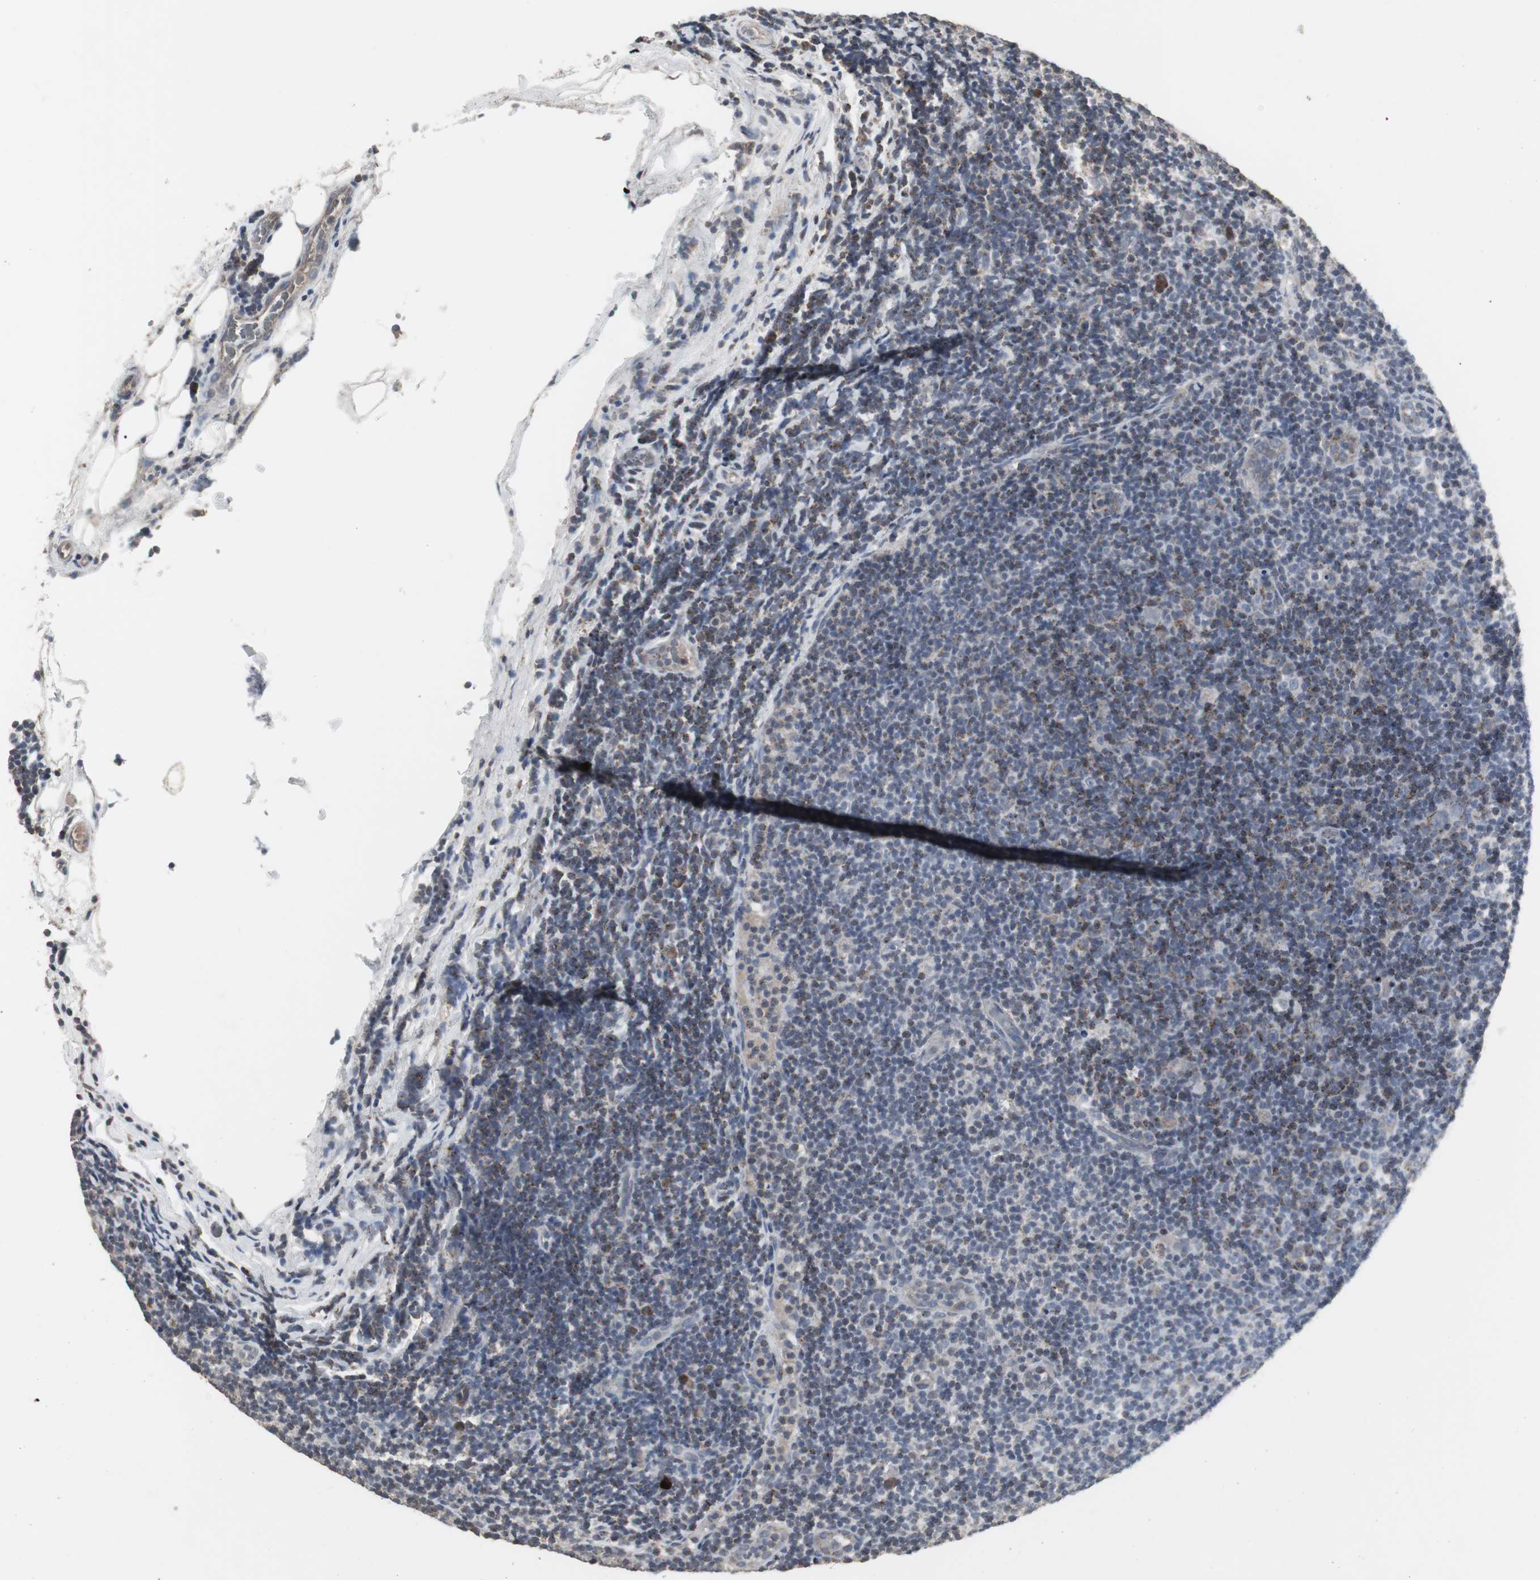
{"staining": {"intensity": "moderate", "quantity": "<25%", "location": "cytoplasmic/membranous"}, "tissue": "lymphoma", "cell_type": "Tumor cells", "image_type": "cancer", "snomed": [{"axis": "morphology", "description": "Malignant lymphoma, non-Hodgkin's type, Low grade"}, {"axis": "topography", "description": "Lymph node"}], "caption": "Moderate cytoplasmic/membranous protein positivity is present in approximately <25% of tumor cells in lymphoma. (IHC, brightfield microscopy, high magnification).", "gene": "ACAA1", "patient": {"sex": "male", "age": 83}}